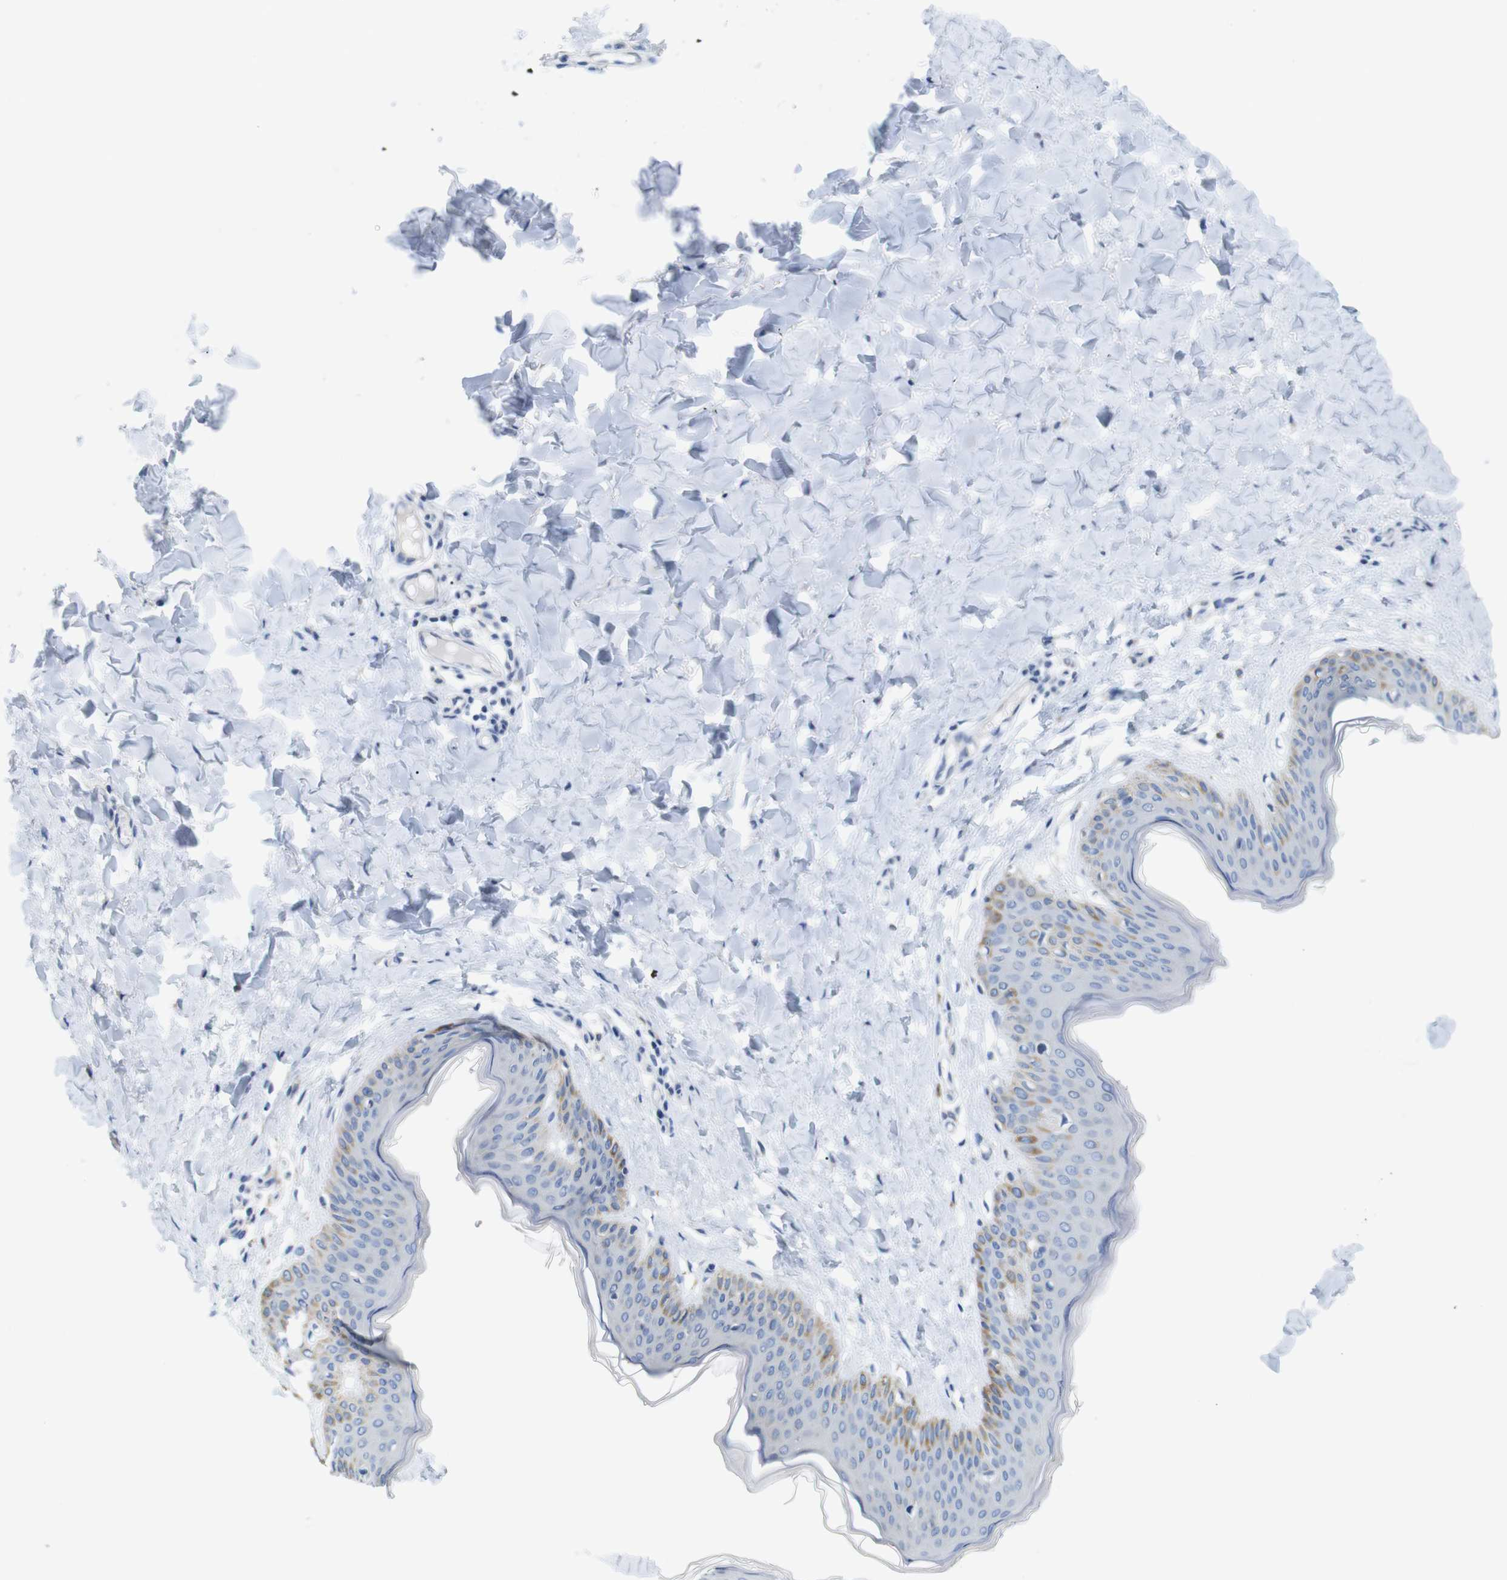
{"staining": {"intensity": "negative", "quantity": "none", "location": "none"}, "tissue": "skin", "cell_type": "Fibroblasts", "image_type": "normal", "snomed": [{"axis": "morphology", "description": "Normal tissue, NOS"}, {"axis": "topography", "description": "Skin"}], "caption": "Fibroblasts are negative for brown protein staining in benign skin. (Brightfield microscopy of DAB immunohistochemistry (IHC) at high magnification).", "gene": "NEBL", "patient": {"sex": "female", "age": 17}}